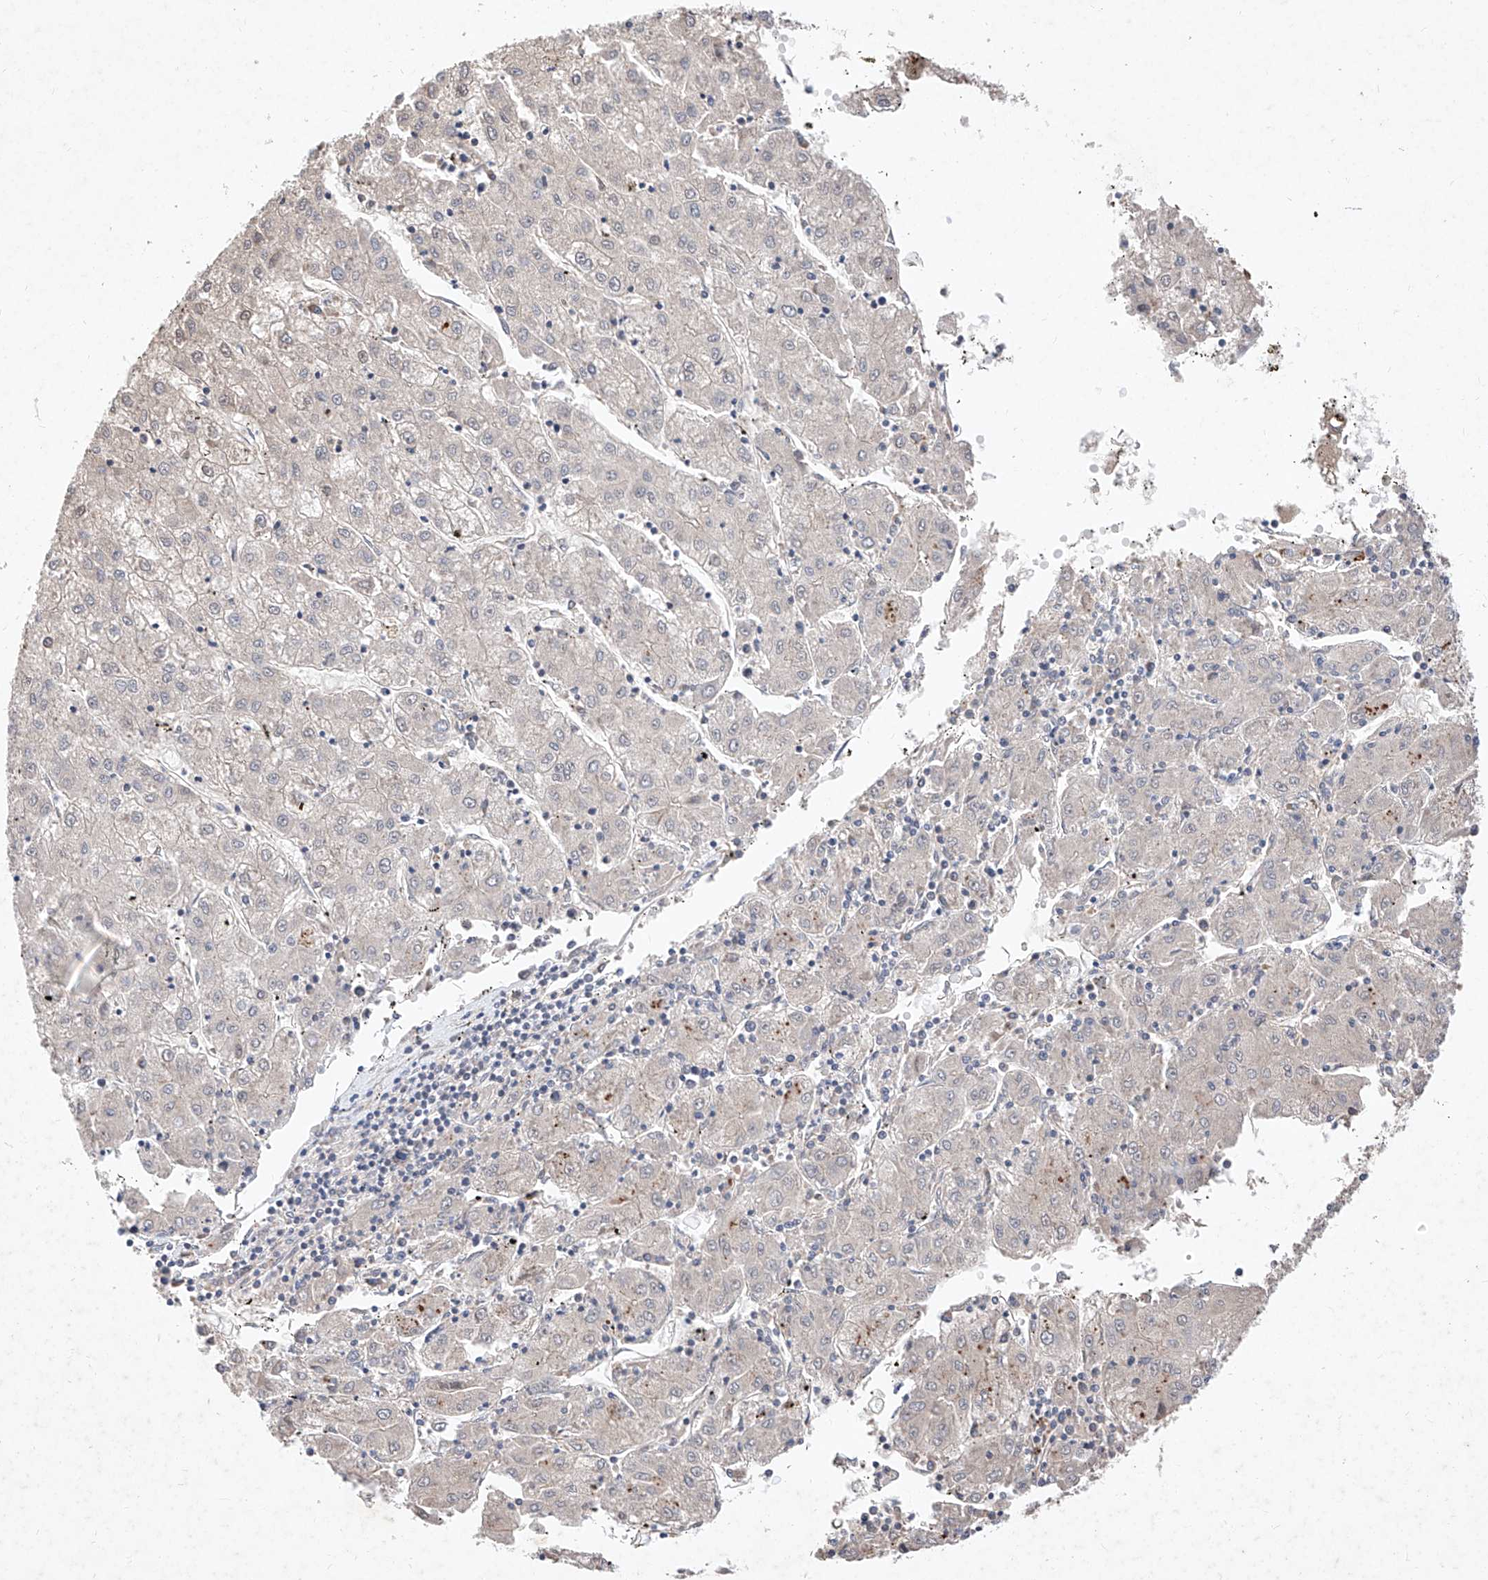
{"staining": {"intensity": "negative", "quantity": "none", "location": "none"}, "tissue": "liver cancer", "cell_type": "Tumor cells", "image_type": "cancer", "snomed": [{"axis": "morphology", "description": "Carcinoma, Hepatocellular, NOS"}, {"axis": "topography", "description": "Liver"}], "caption": "An image of human liver cancer (hepatocellular carcinoma) is negative for staining in tumor cells.", "gene": "ZSCAN4", "patient": {"sex": "male", "age": 72}}